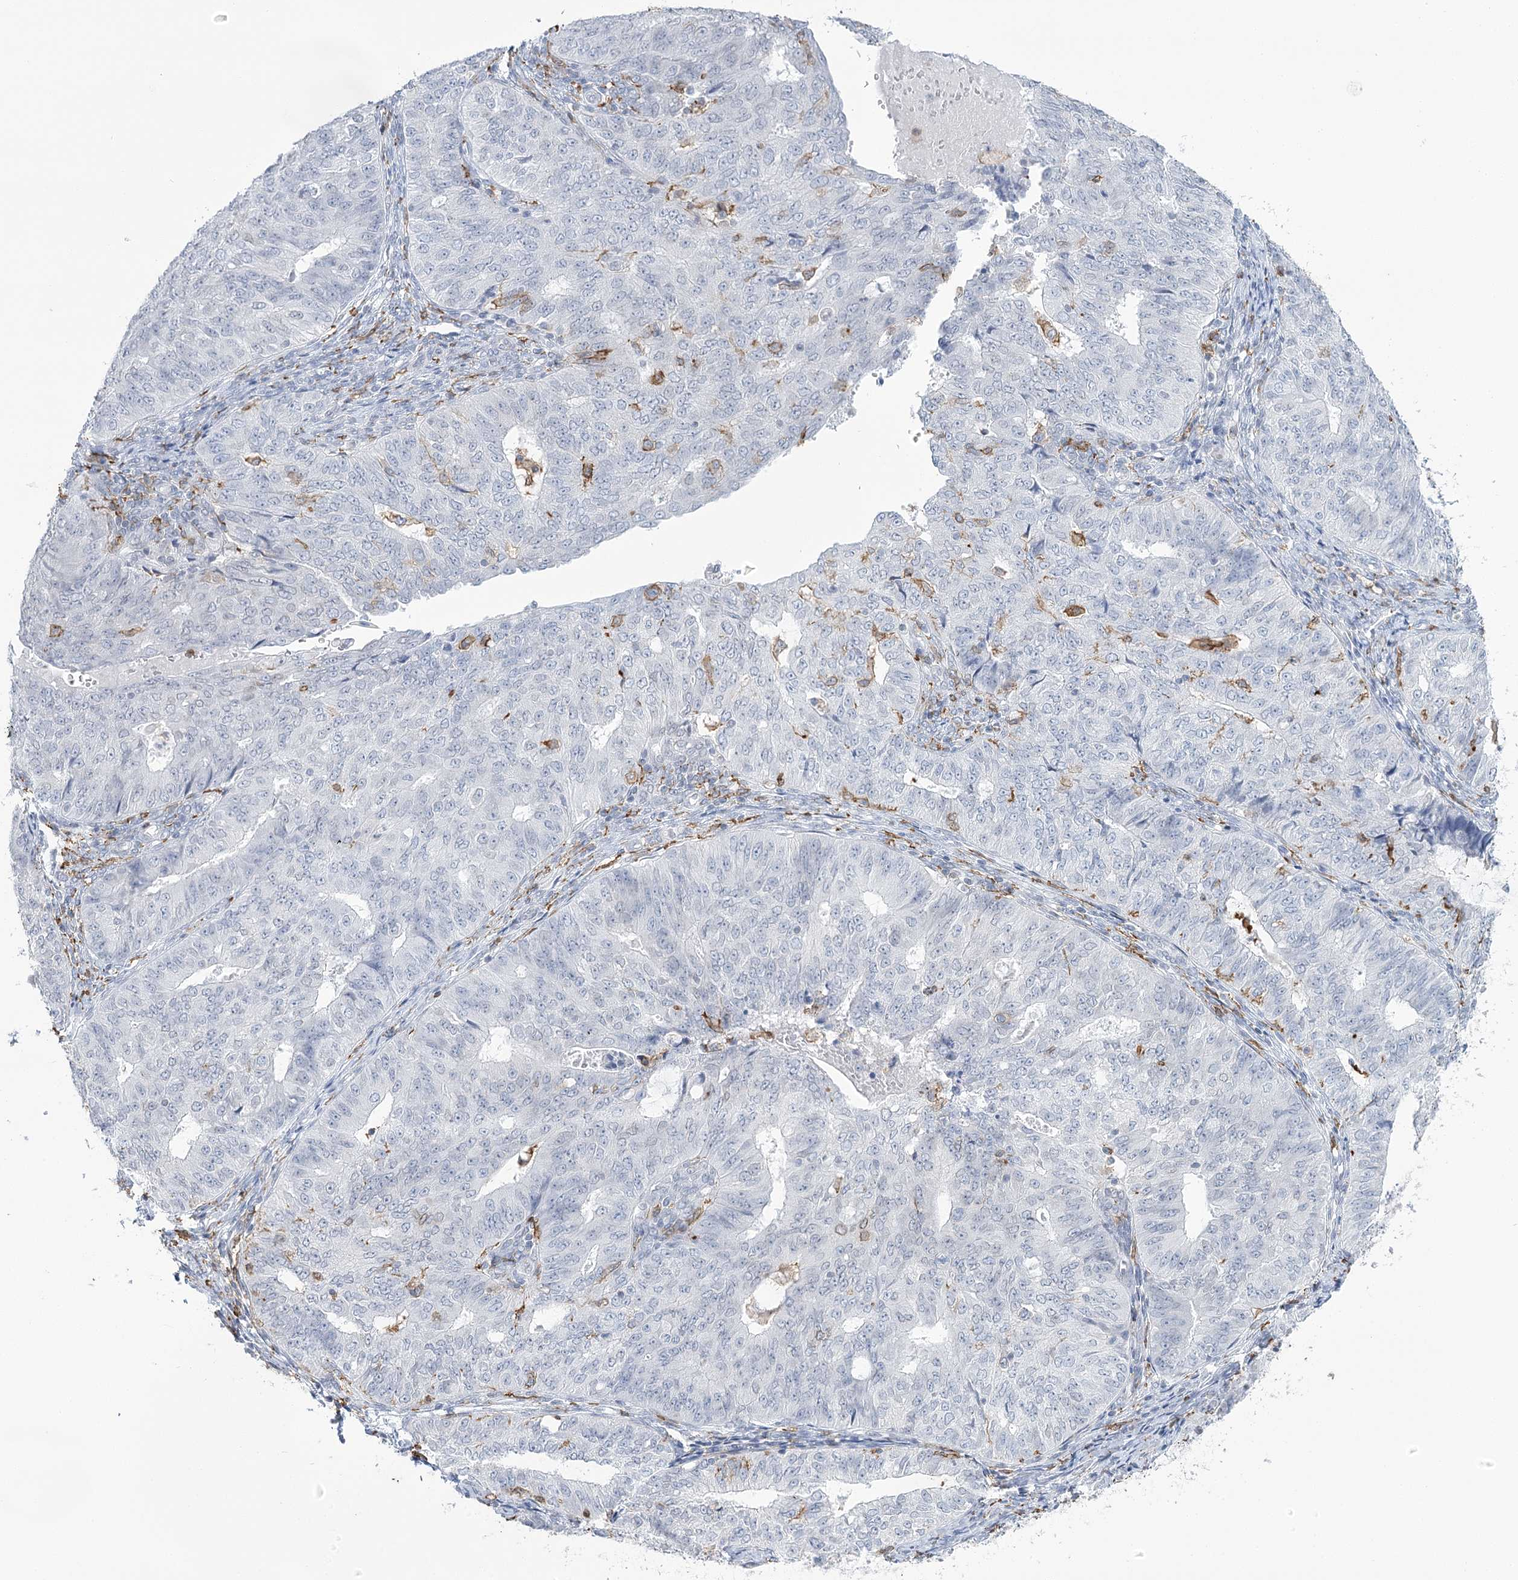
{"staining": {"intensity": "negative", "quantity": "none", "location": "none"}, "tissue": "endometrial cancer", "cell_type": "Tumor cells", "image_type": "cancer", "snomed": [{"axis": "morphology", "description": "Adenocarcinoma, NOS"}, {"axis": "topography", "description": "Endometrium"}], "caption": "Tumor cells are negative for protein expression in human endometrial adenocarcinoma. (Stains: DAB immunohistochemistry (IHC) with hematoxylin counter stain, Microscopy: brightfield microscopy at high magnification).", "gene": "C11orf1", "patient": {"sex": "female", "age": 32}}